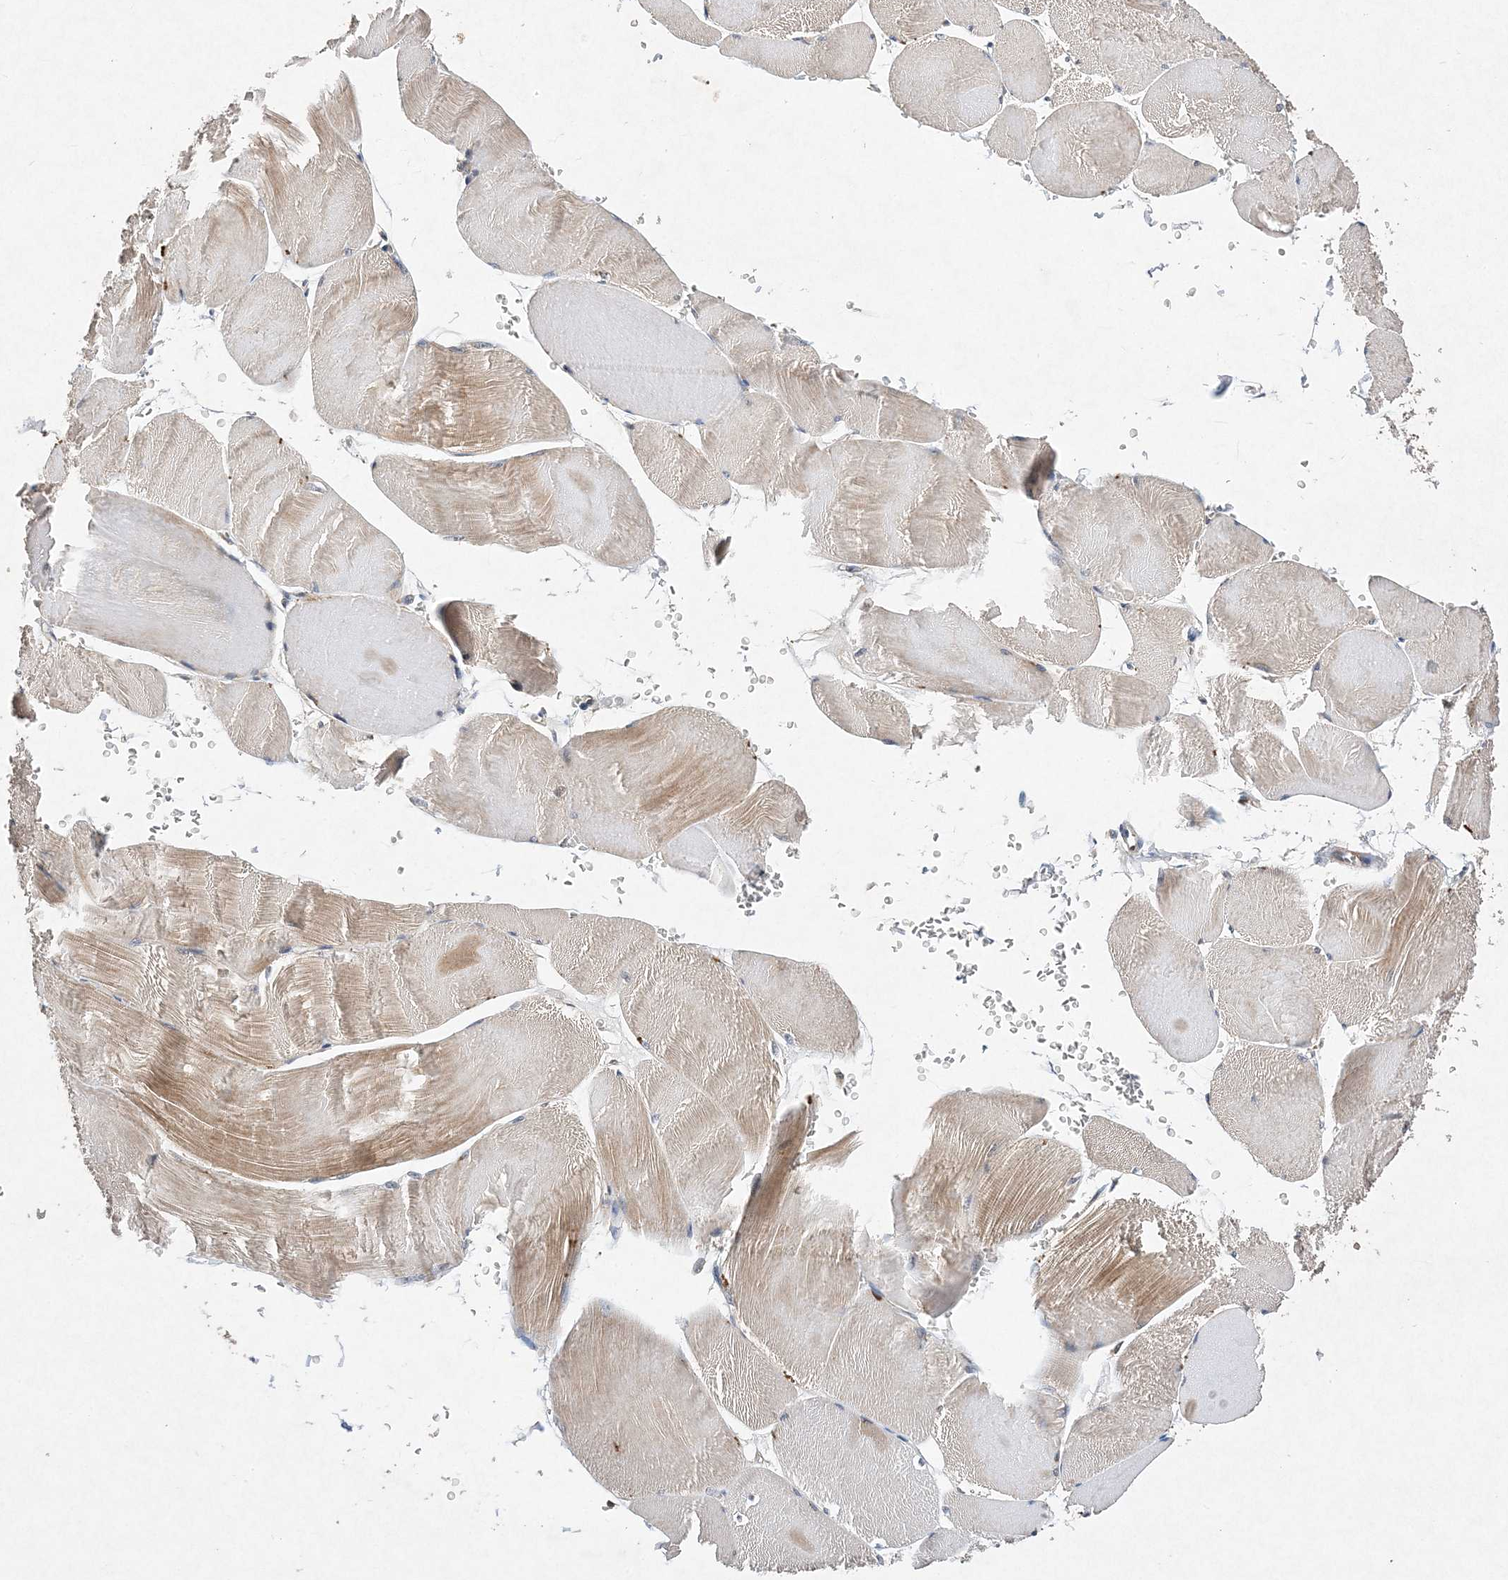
{"staining": {"intensity": "weak", "quantity": "<25%", "location": "cytoplasmic/membranous"}, "tissue": "skeletal muscle", "cell_type": "Myocytes", "image_type": "normal", "snomed": [{"axis": "morphology", "description": "Normal tissue, NOS"}, {"axis": "morphology", "description": "Basal cell carcinoma"}, {"axis": "topography", "description": "Skeletal muscle"}], "caption": "Myocytes show no significant protein staining in benign skeletal muscle. (DAB (3,3'-diaminobenzidine) immunohistochemistry, high magnification).", "gene": "PROSER1", "patient": {"sex": "female", "age": 64}}